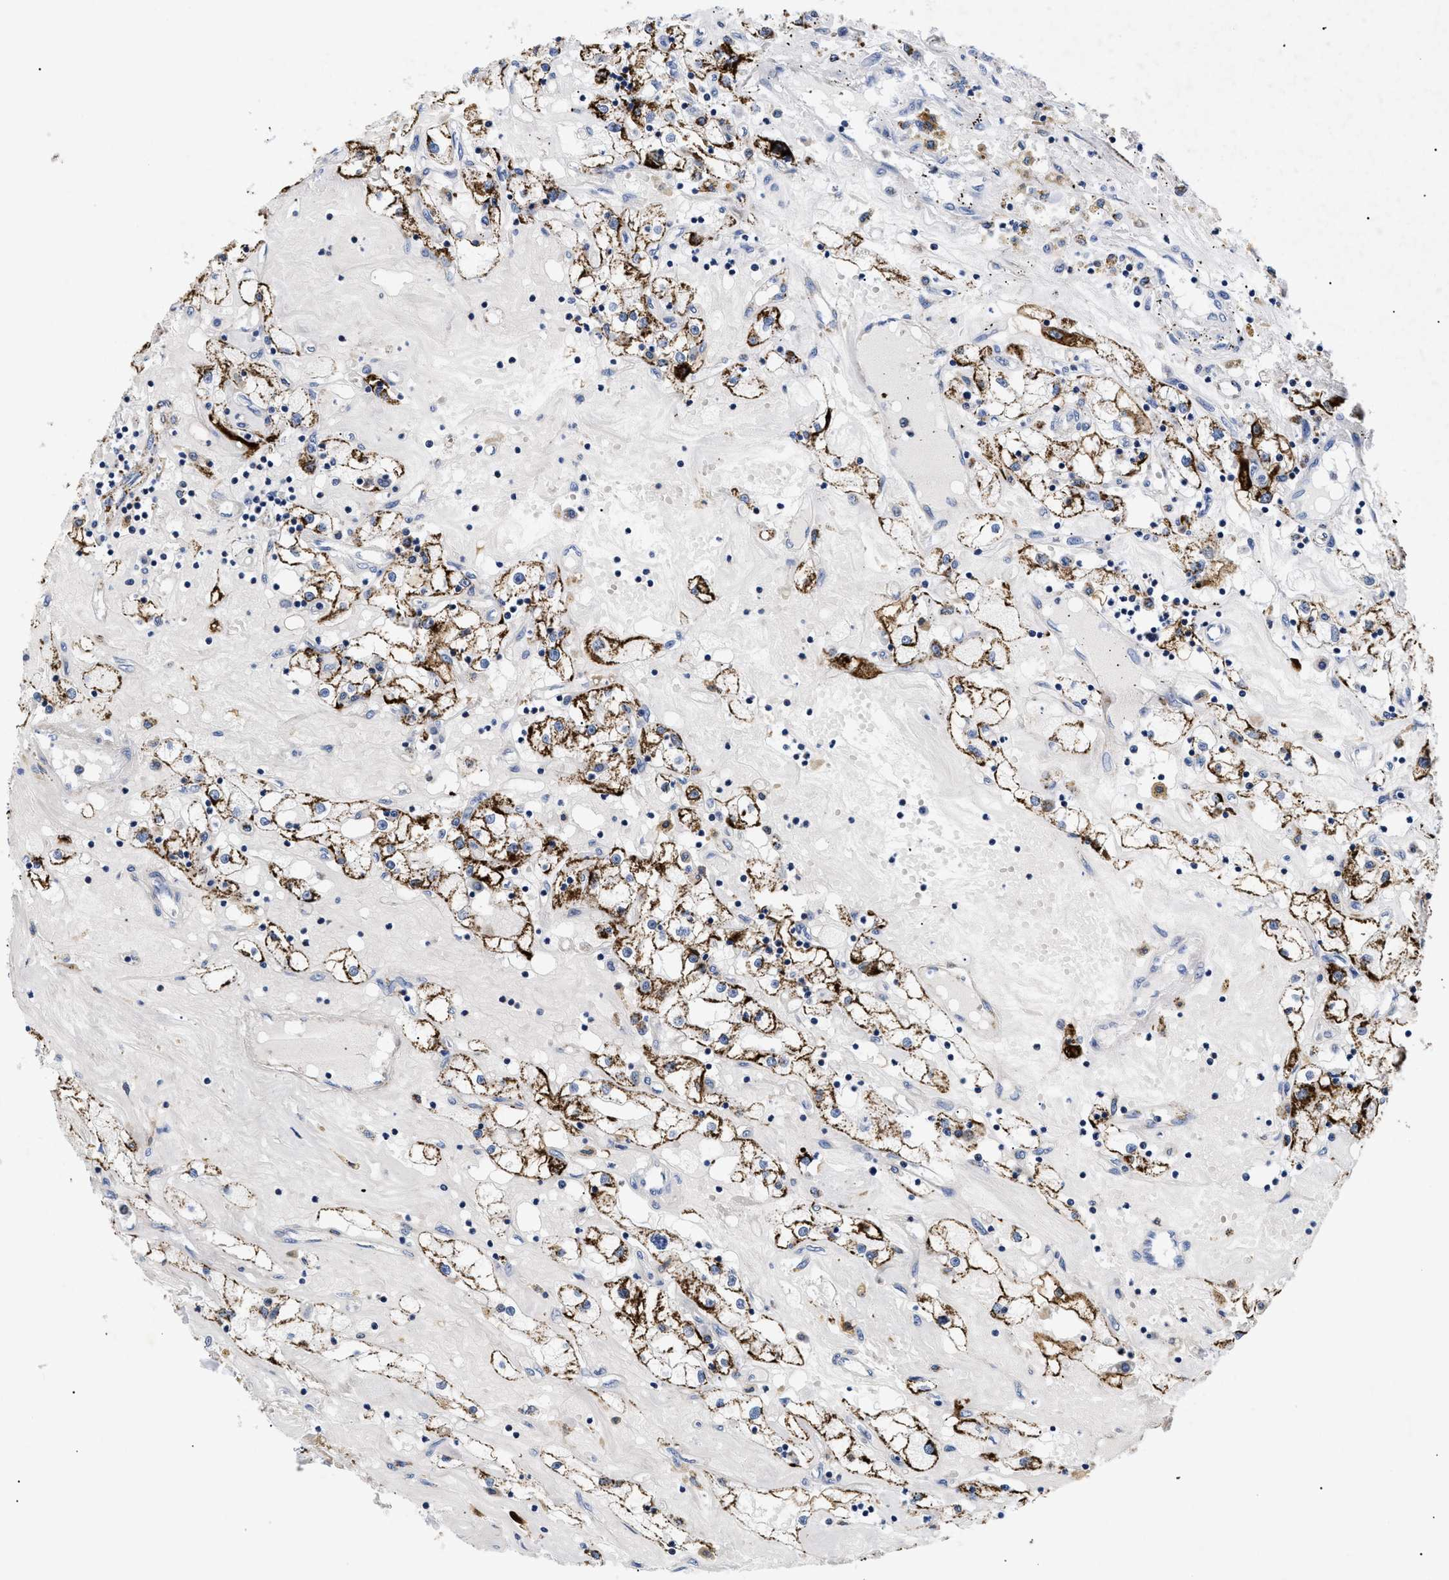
{"staining": {"intensity": "strong", "quantity": ">75%", "location": "cytoplasmic/membranous"}, "tissue": "renal cancer", "cell_type": "Tumor cells", "image_type": "cancer", "snomed": [{"axis": "morphology", "description": "Adenocarcinoma, NOS"}, {"axis": "topography", "description": "Kidney"}], "caption": "Immunohistochemical staining of renal adenocarcinoma exhibits high levels of strong cytoplasmic/membranous staining in approximately >75% of tumor cells.", "gene": "GPR149", "patient": {"sex": "male", "age": 56}}